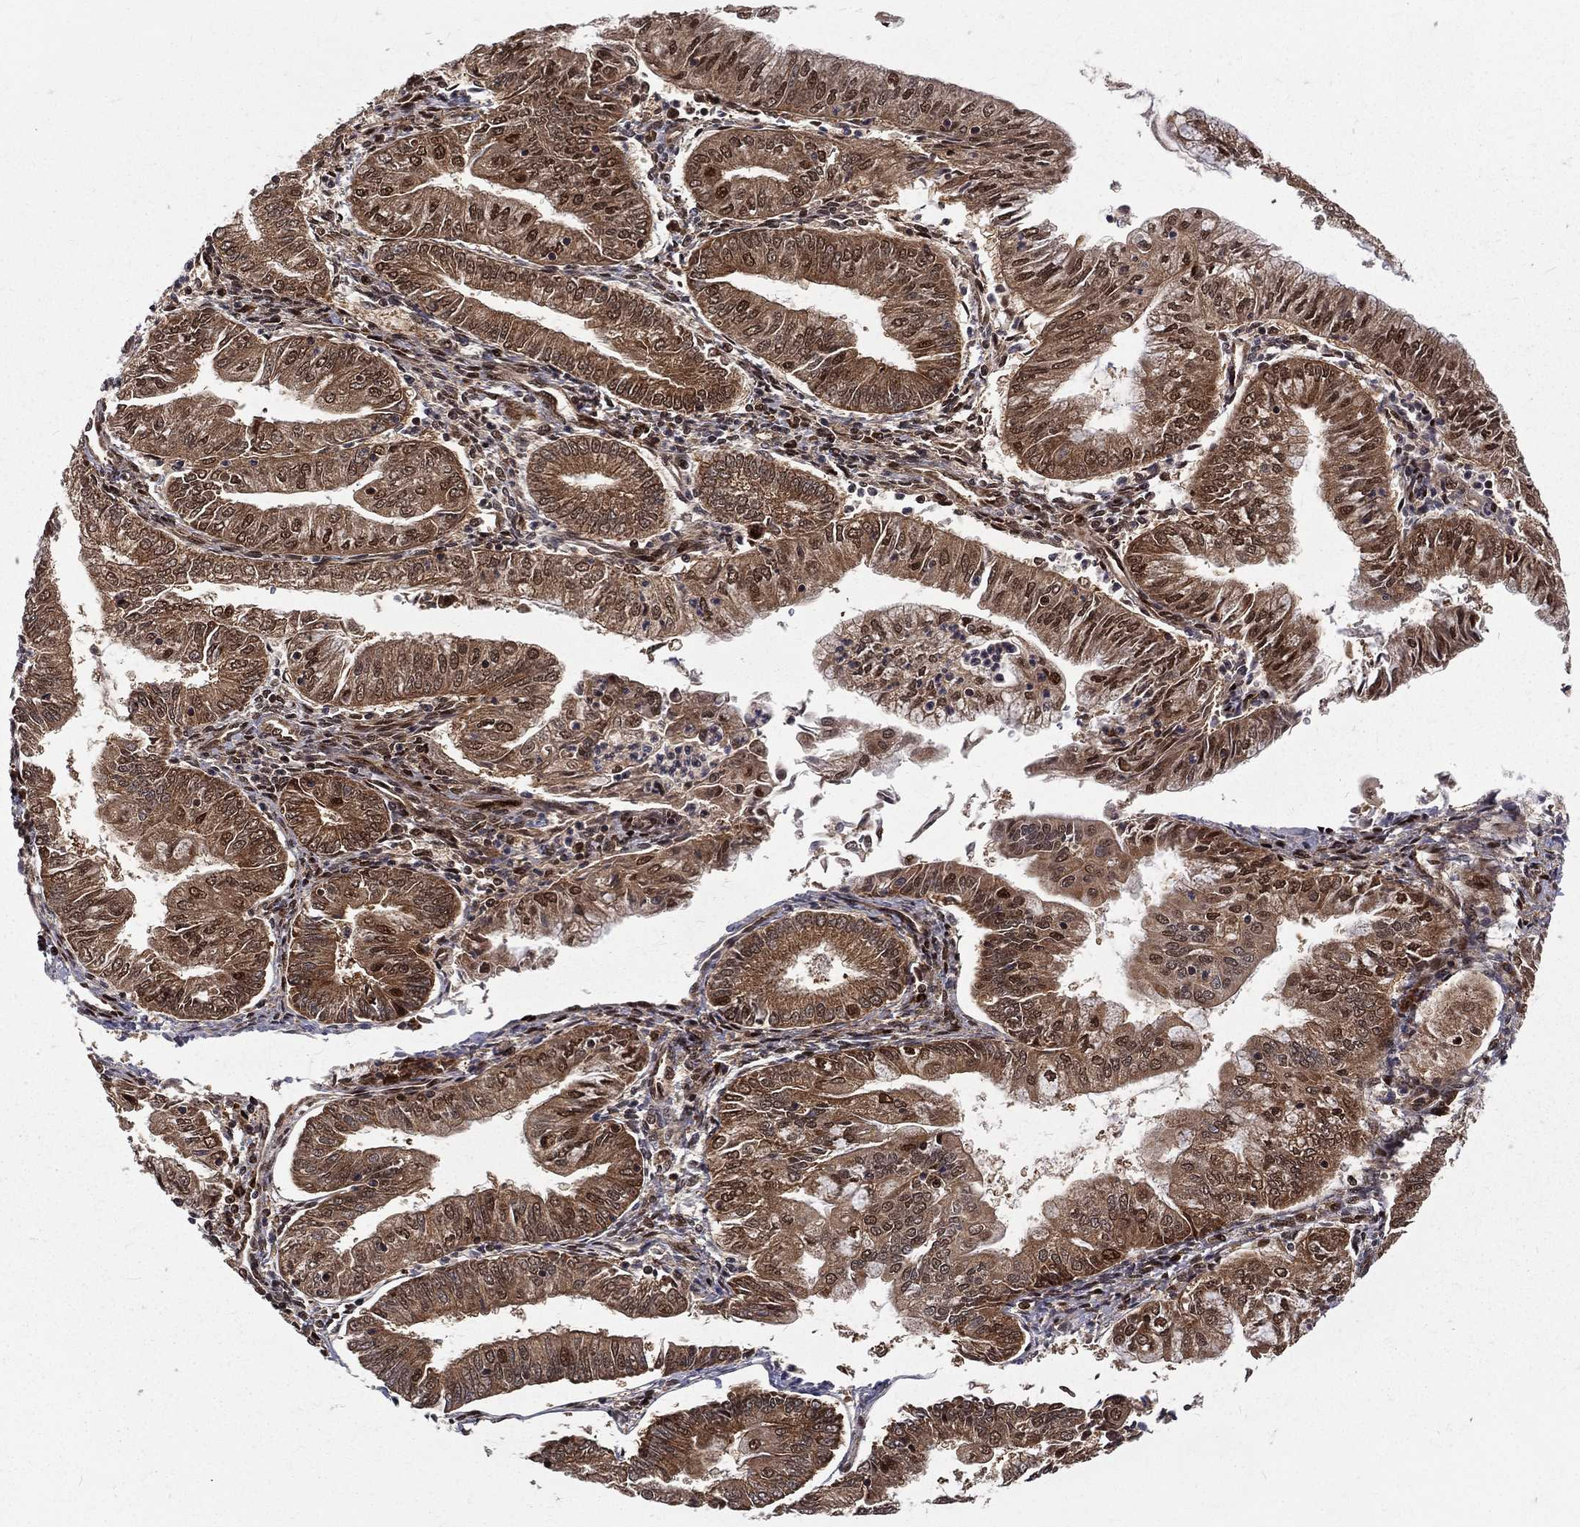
{"staining": {"intensity": "moderate", "quantity": ">75%", "location": "cytoplasmic/membranous,nuclear"}, "tissue": "endometrial cancer", "cell_type": "Tumor cells", "image_type": "cancer", "snomed": [{"axis": "morphology", "description": "Adenocarcinoma, NOS"}, {"axis": "topography", "description": "Endometrium"}], "caption": "About >75% of tumor cells in human endometrial cancer (adenocarcinoma) exhibit moderate cytoplasmic/membranous and nuclear protein staining as visualized by brown immunohistochemical staining.", "gene": "MDM2", "patient": {"sex": "female", "age": 55}}